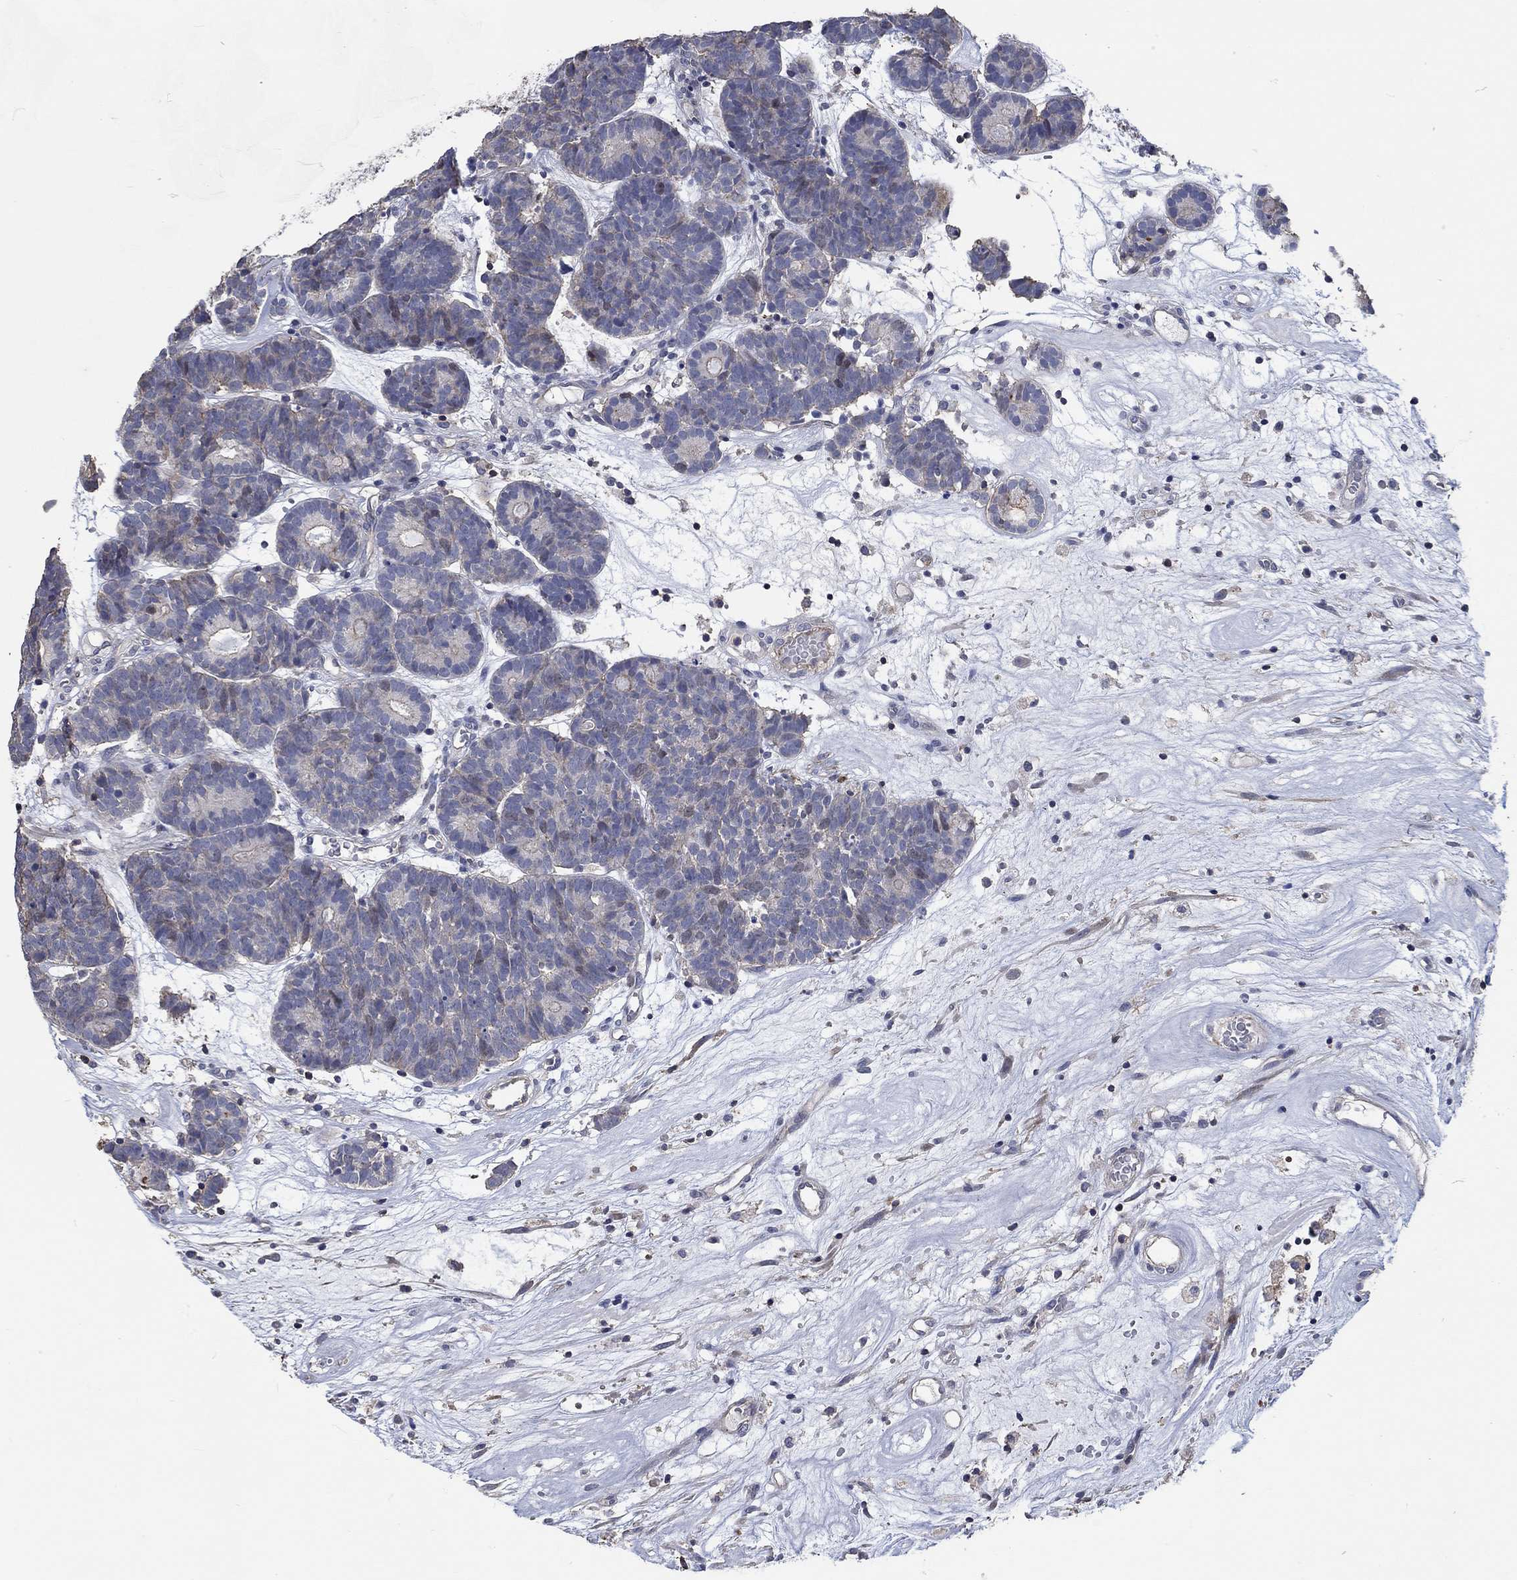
{"staining": {"intensity": "negative", "quantity": "none", "location": "none"}, "tissue": "head and neck cancer", "cell_type": "Tumor cells", "image_type": "cancer", "snomed": [{"axis": "morphology", "description": "Adenocarcinoma, NOS"}, {"axis": "topography", "description": "Head-Neck"}], "caption": "This is an IHC histopathology image of head and neck cancer. There is no expression in tumor cells.", "gene": "TNFAIP8L3", "patient": {"sex": "female", "age": 81}}